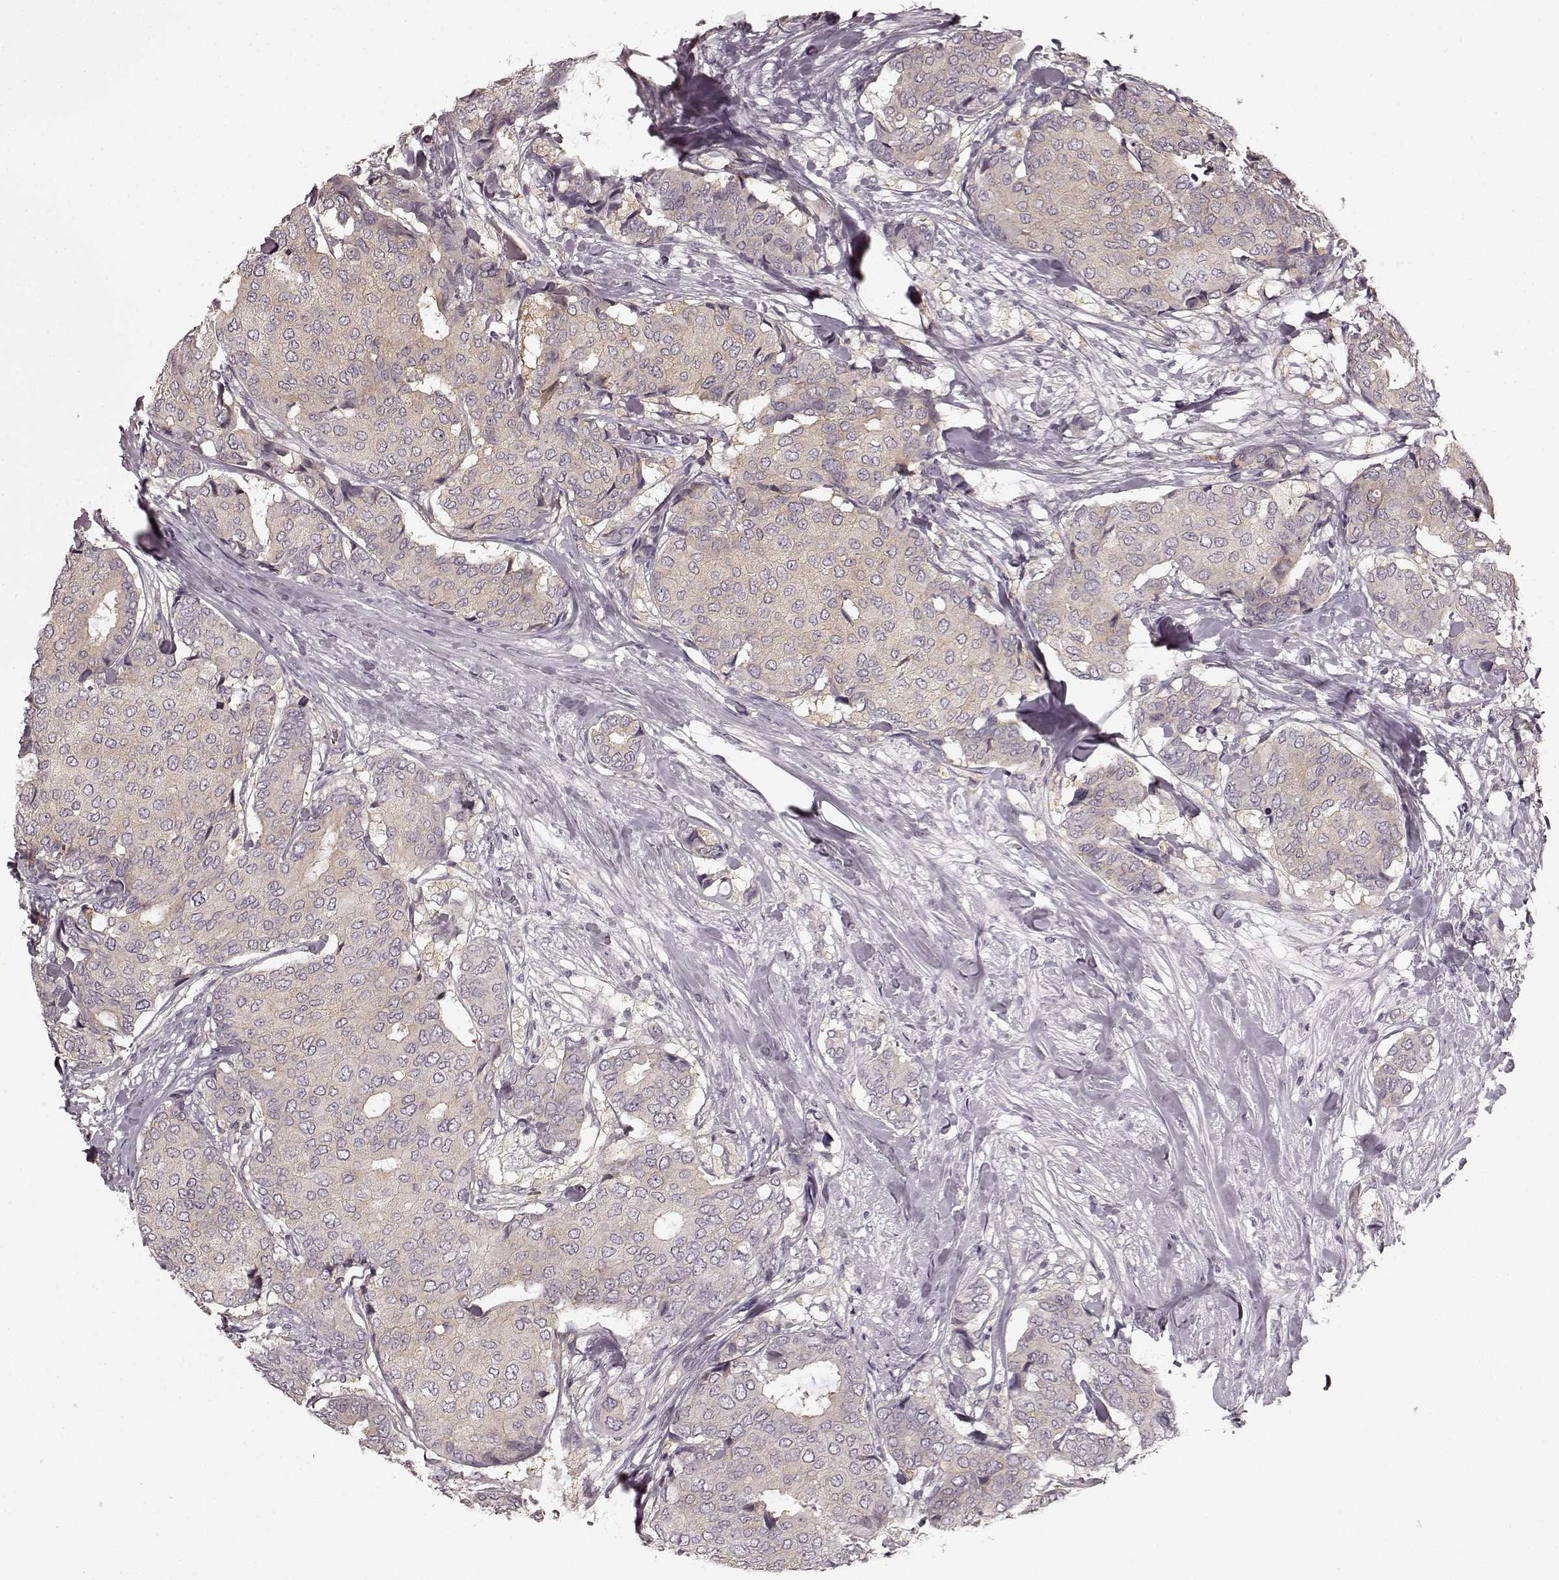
{"staining": {"intensity": "weak", "quantity": "<25%", "location": "cytoplasmic/membranous"}, "tissue": "breast cancer", "cell_type": "Tumor cells", "image_type": "cancer", "snomed": [{"axis": "morphology", "description": "Duct carcinoma"}, {"axis": "topography", "description": "Breast"}], "caption": "Breast cancer (intraductal carcinoma) was stained to show a protein in brown. There is no significant expression in tumor cells.", "gene": "PRKCE", "patient": {"sex": "female", "age": 75}}